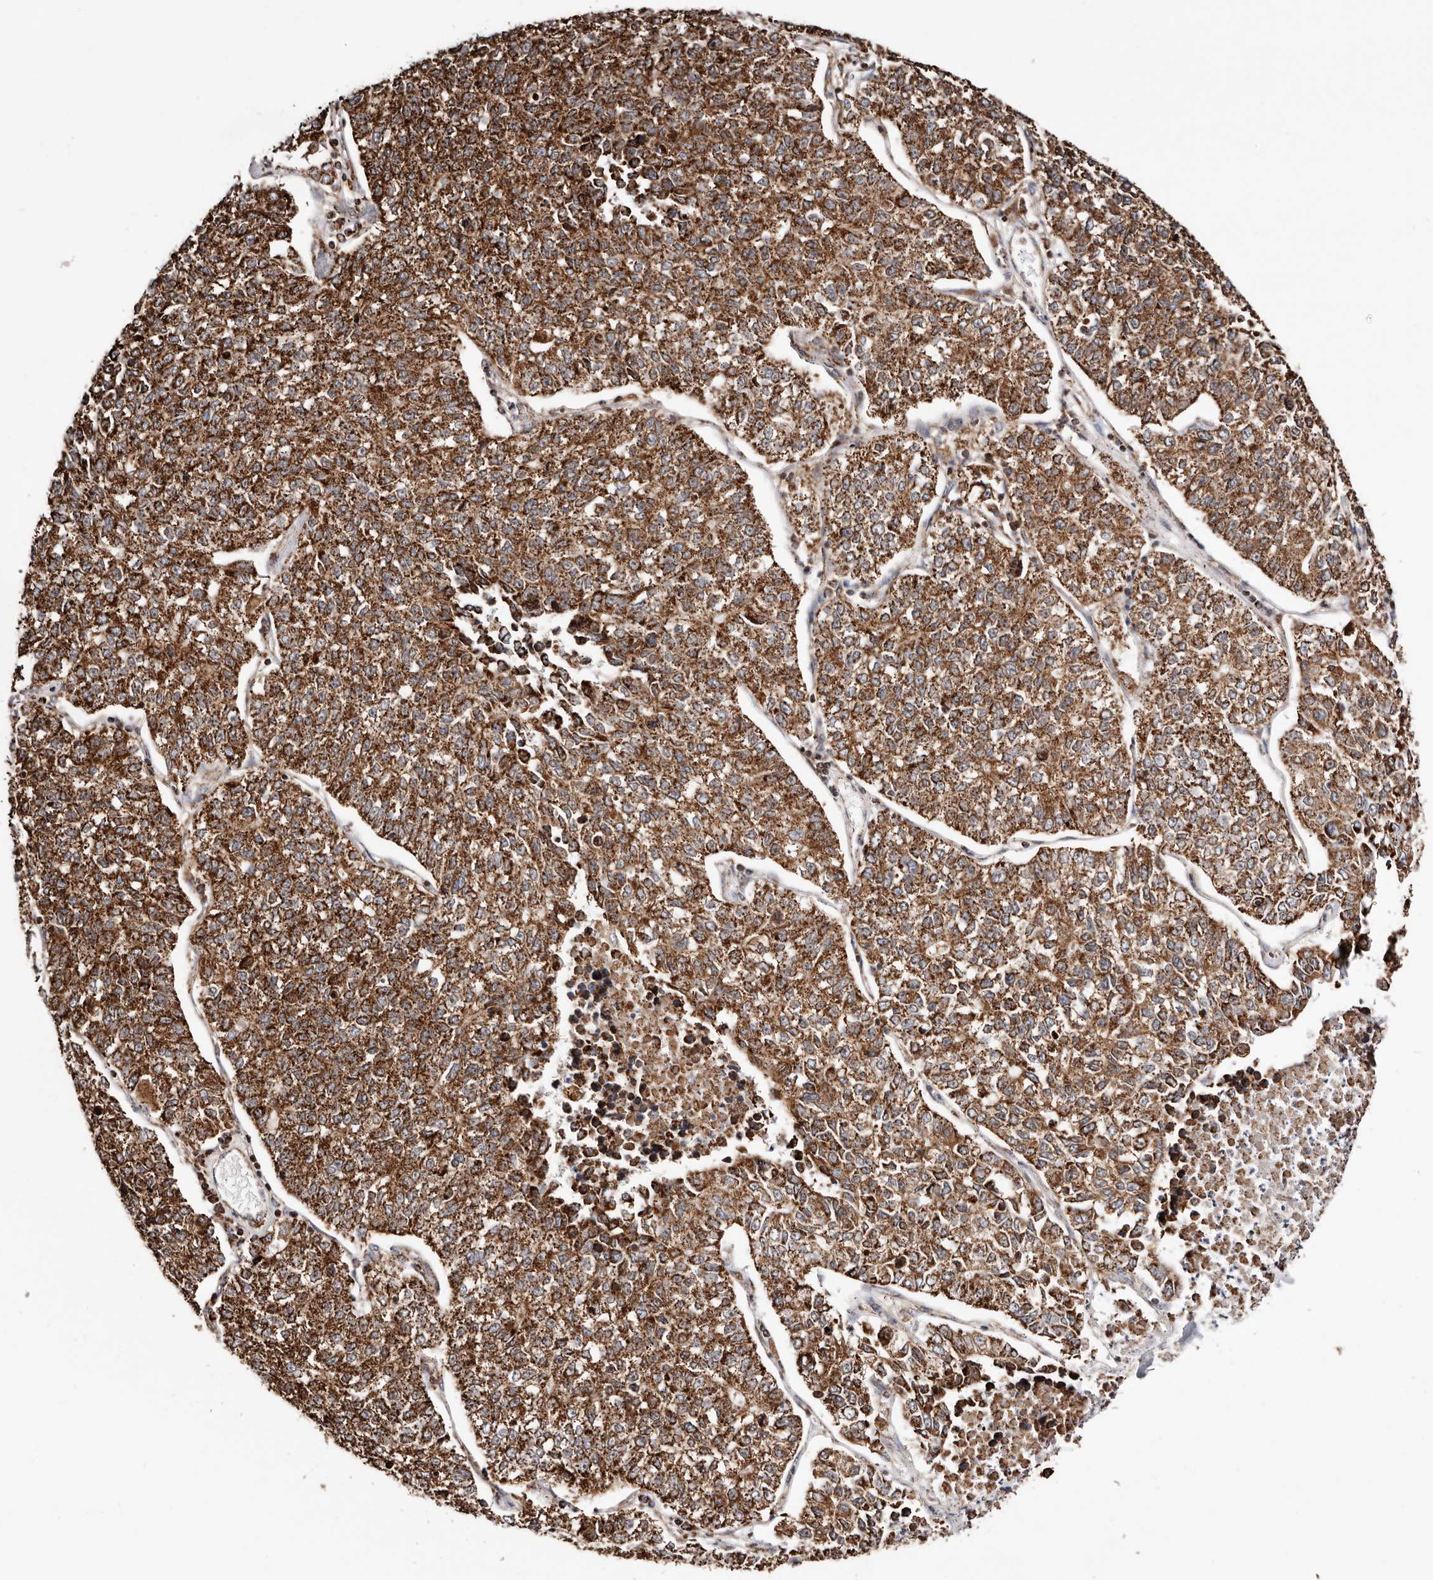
{"staining": {"intensity": "strong", "quantity": ">75%", "location": "cytoplasmic/membranous"}, "tissue": "lung cancer", "cell_type": "Tumor cells", "image_type": "cancer", "snomed": [{"axis": "morphology", "description": "Adenocarcinoma, NOS"}, {"axis": "topography", "description": "Lung"}], "caption": "A brown stain shows strong cytoplasmic/membranous staining of a protein in adenocarcinoma (lung) tumor cells.", "gene": "PRKACB", "patient": {"sex": "male", "age": 49}}